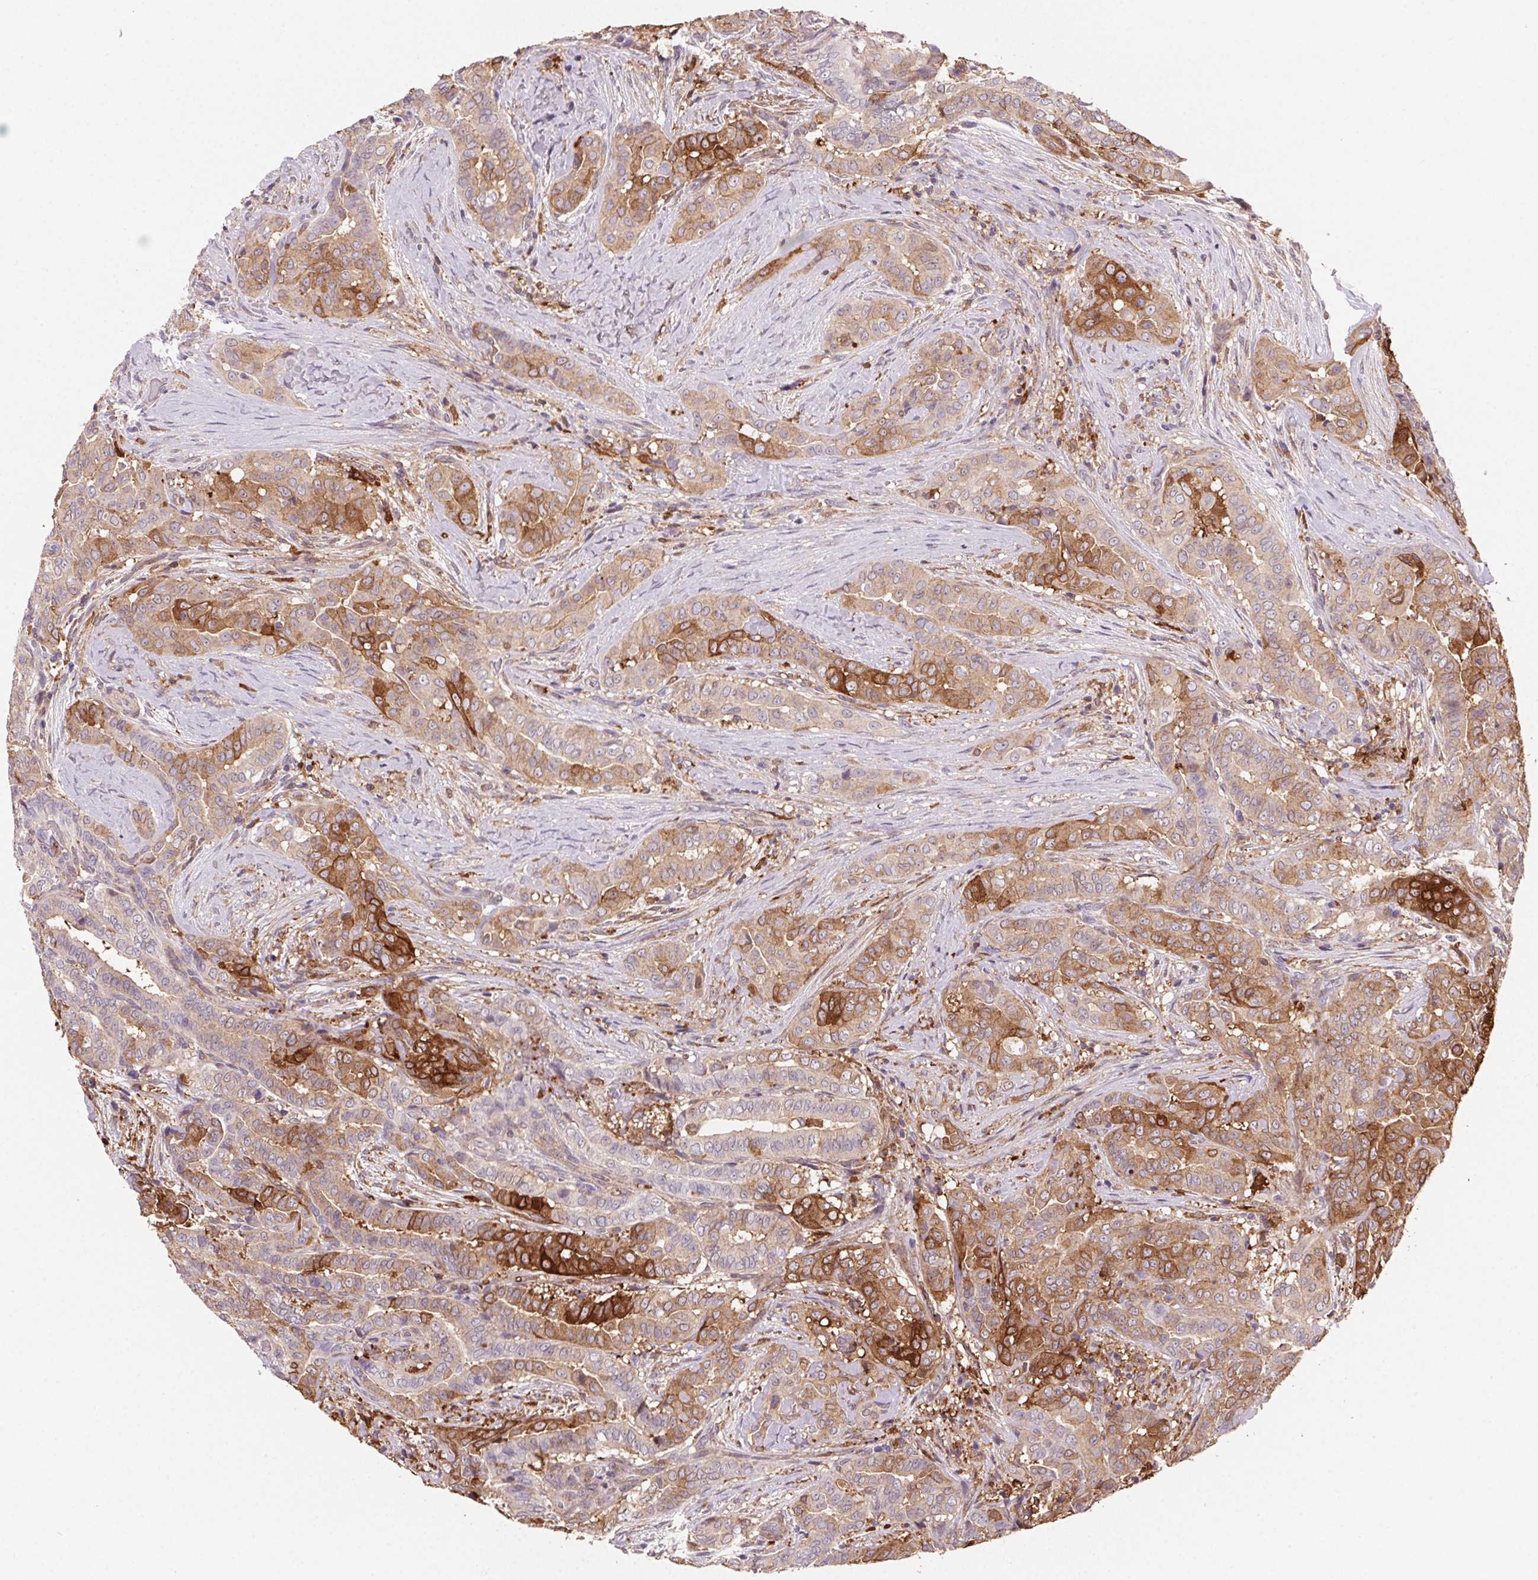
{"staining": {"intensity": "strong", "quantity": "<25%", "location": "cytoplasmic/membranous"}, "tissue": "thyroid cancer", "cell_type": "Tumor cells", "image_type": "cancer", "snomed": [{"axis": "morphology", "description": "Papillary adenocarcinoma, NOS"}, {"axis": "morphology", "description": "Papillary adenoma metastatic"}, {"axis": "topography", "description": "Thyroid gland"}], "caption": "IHC (DAB (3,3'-diaminobenzidine)) staining of human thyroid papillary adenocarcinoma shows strong cytoplasmic/membranous protein positivity in approximately <25% of tumor cells.", "gene": "GBP1", "patient": {"sex": "female", "age": 50}}